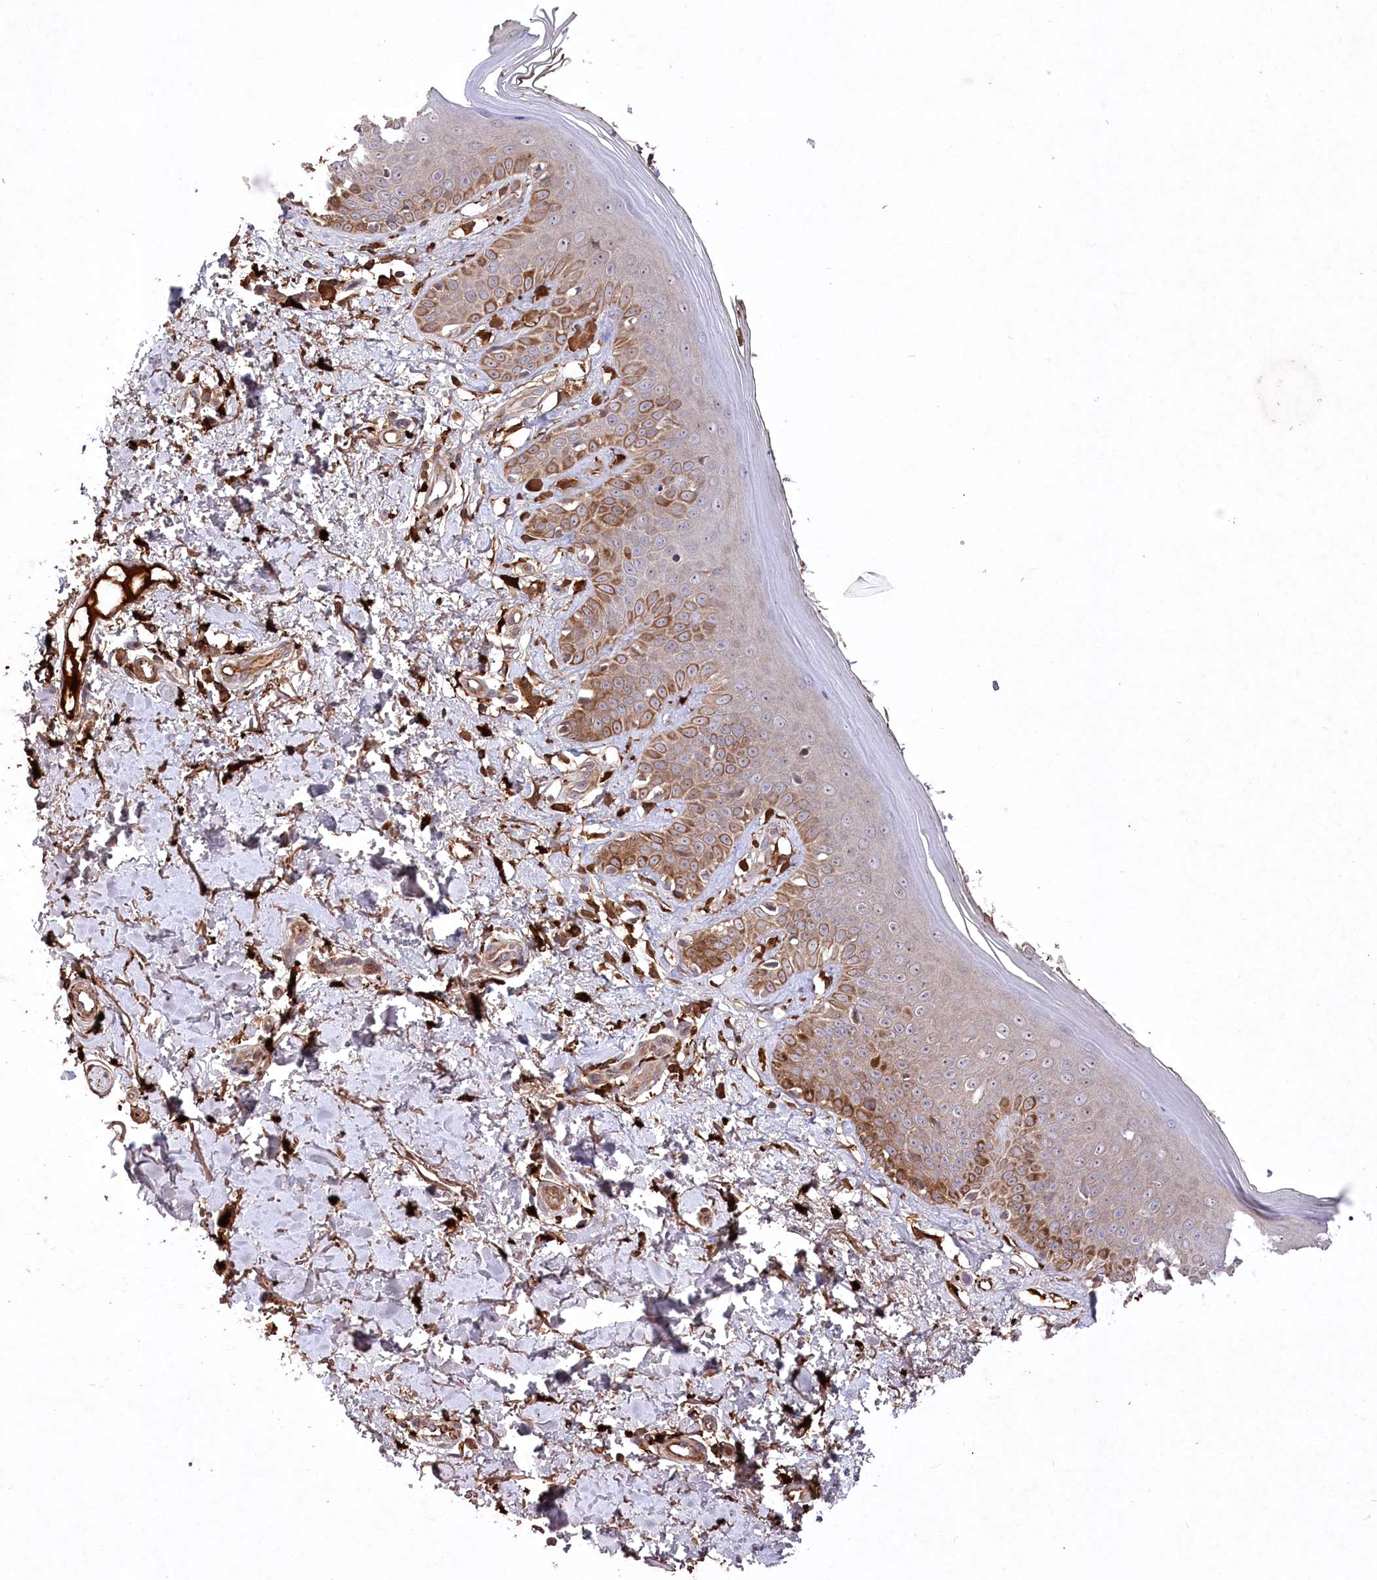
{"staining": {"intensity": "moderate", "quantity": ">75%", "location": "cytoplasmic/membranous"}, "tissue": "skin", "cell_type": "Fibroblasts", "image_type": "normal", "snomed": [{"axis": "morphology", "description": "Normal tissue, NOS"}, {"axis": "topography", "description": "Skin"}], "caption": "Immunohistochemical staining of unremarkable skin exhibits moderate cytoplasmic/membranous protein expression in about >75% of fibroblasts. (DAB (3,3'-diaminobenzidine) = brown stain, brightfield microscopy at high magnification).", "gene": "PPP1R21", "patient": {"sex": "female", "age": 64}}